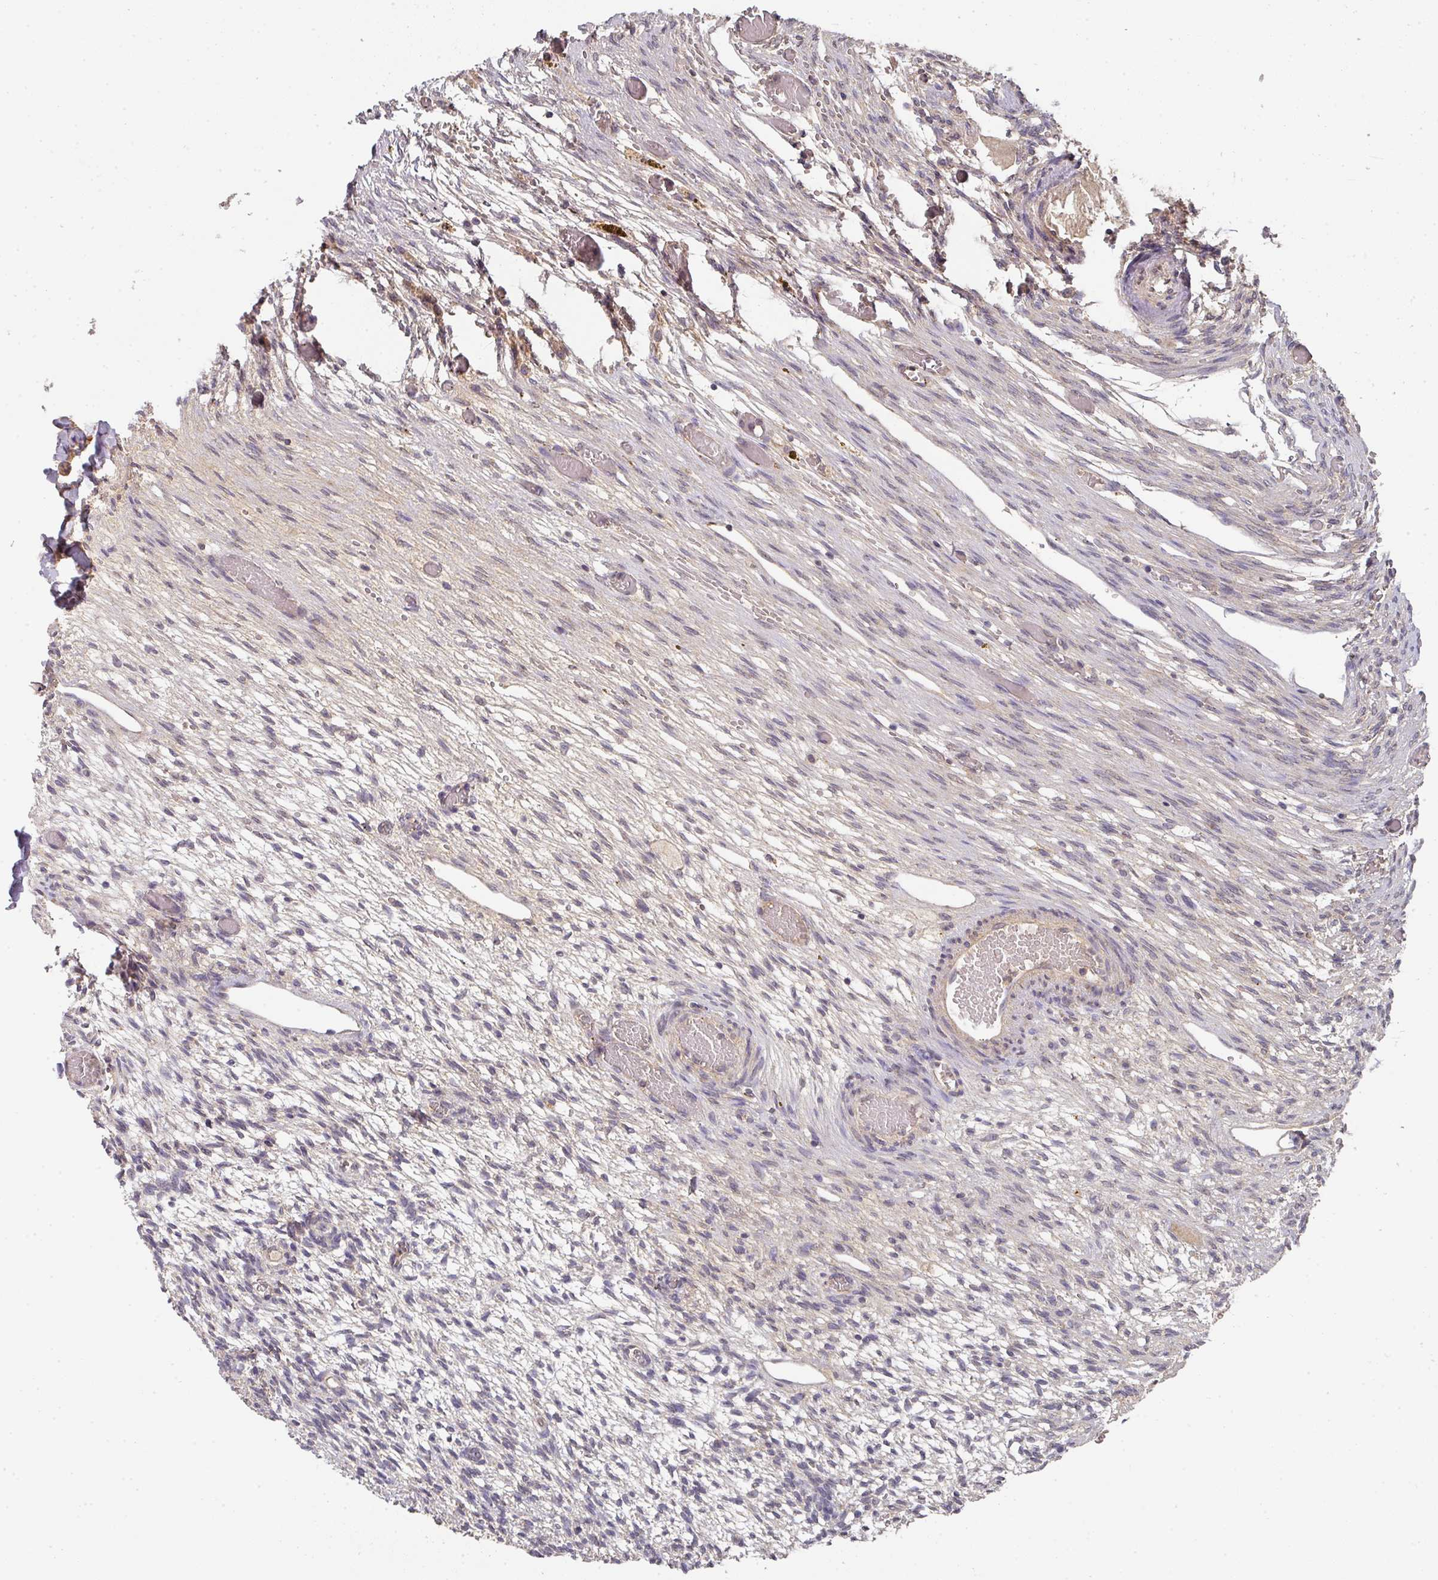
{"staining": {"intensity": "weak", "quantity": "<25%", "location": "cytoplasmic/membranous"}, "tissue": "ovary", "cell_type": "Follicle cells", "image_type": "normal", "snomed": [{"axis": "morphology", "description": "Normal tissue, NOS"}, {"axis": "topography", "description": "Ovary"}], "caption": "An image of human ovary is negative for staining in follicle cells. (Immunohistochemistry (ihc), brightfield microscopy, high magnification).", "gene": "EXTL3", "patient": {"sex": "female", "age": 67}}